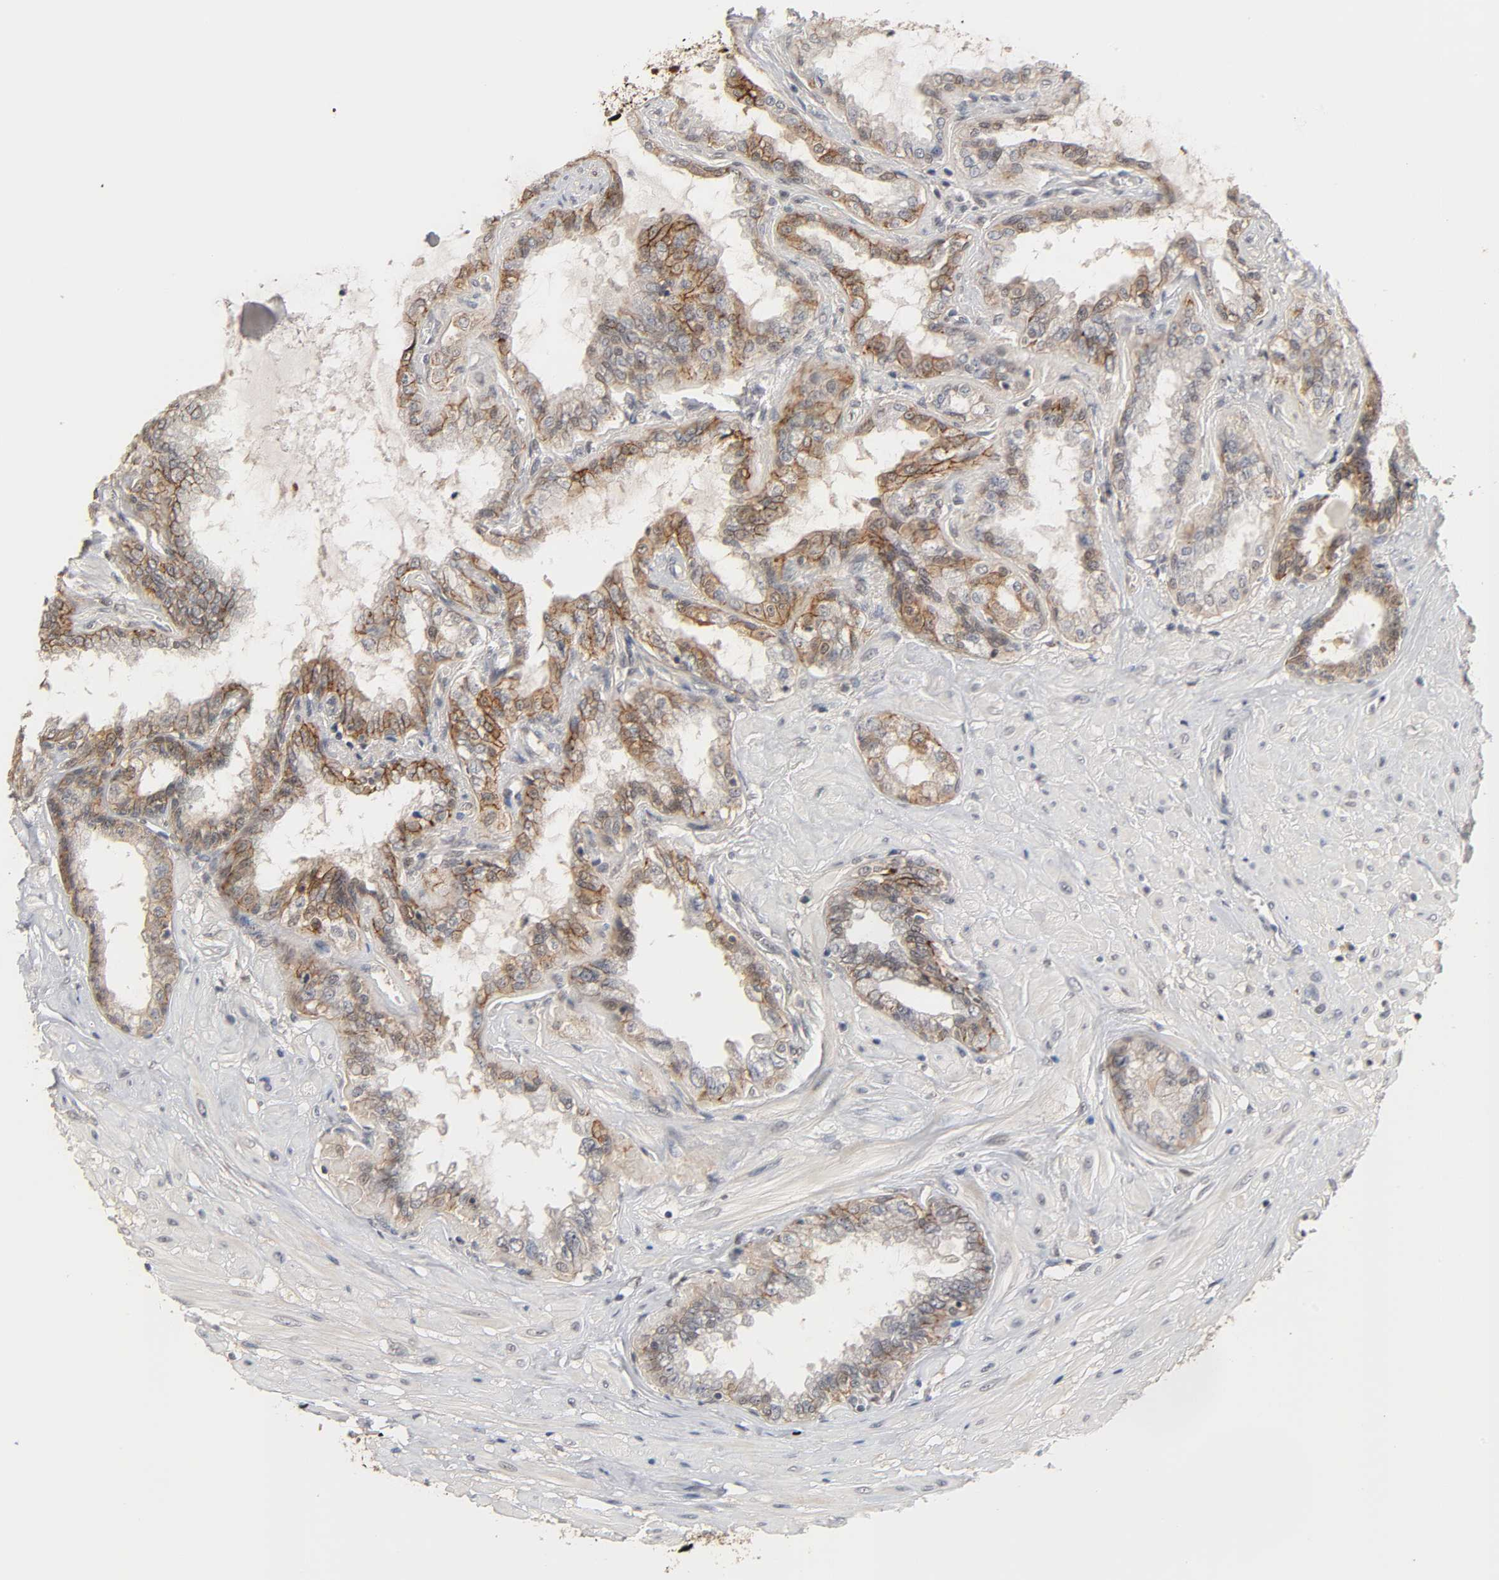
{"staining": {"intensity": "moderate", "quantity": ">75%", "location": "cytoplasmic/membranous"}, "tissue": "seminal vesicle", "cell_type": "Glandular cells", "image_type": "normal", "snomed": [{"axis": "morphology", "description": "Normal tissue, NOS"}, {"axis": "morphology", "description": "Inflammation, NOS"}, {"axis": "topography", "description": "Urinary bladder"}, {"axis": "topography", "description": "Prostate"}, {"axis": "topography", "description": "Seminal veicle"}], "caption": "This is an image of immunohistochemistry (IHC) staining of benign seminal vesicle, which shows moderate staining in the cytoplasmic/membranous of glandular cells.", "gene": "HTR1E", "patient": {"sex": "male", "age": 82}}